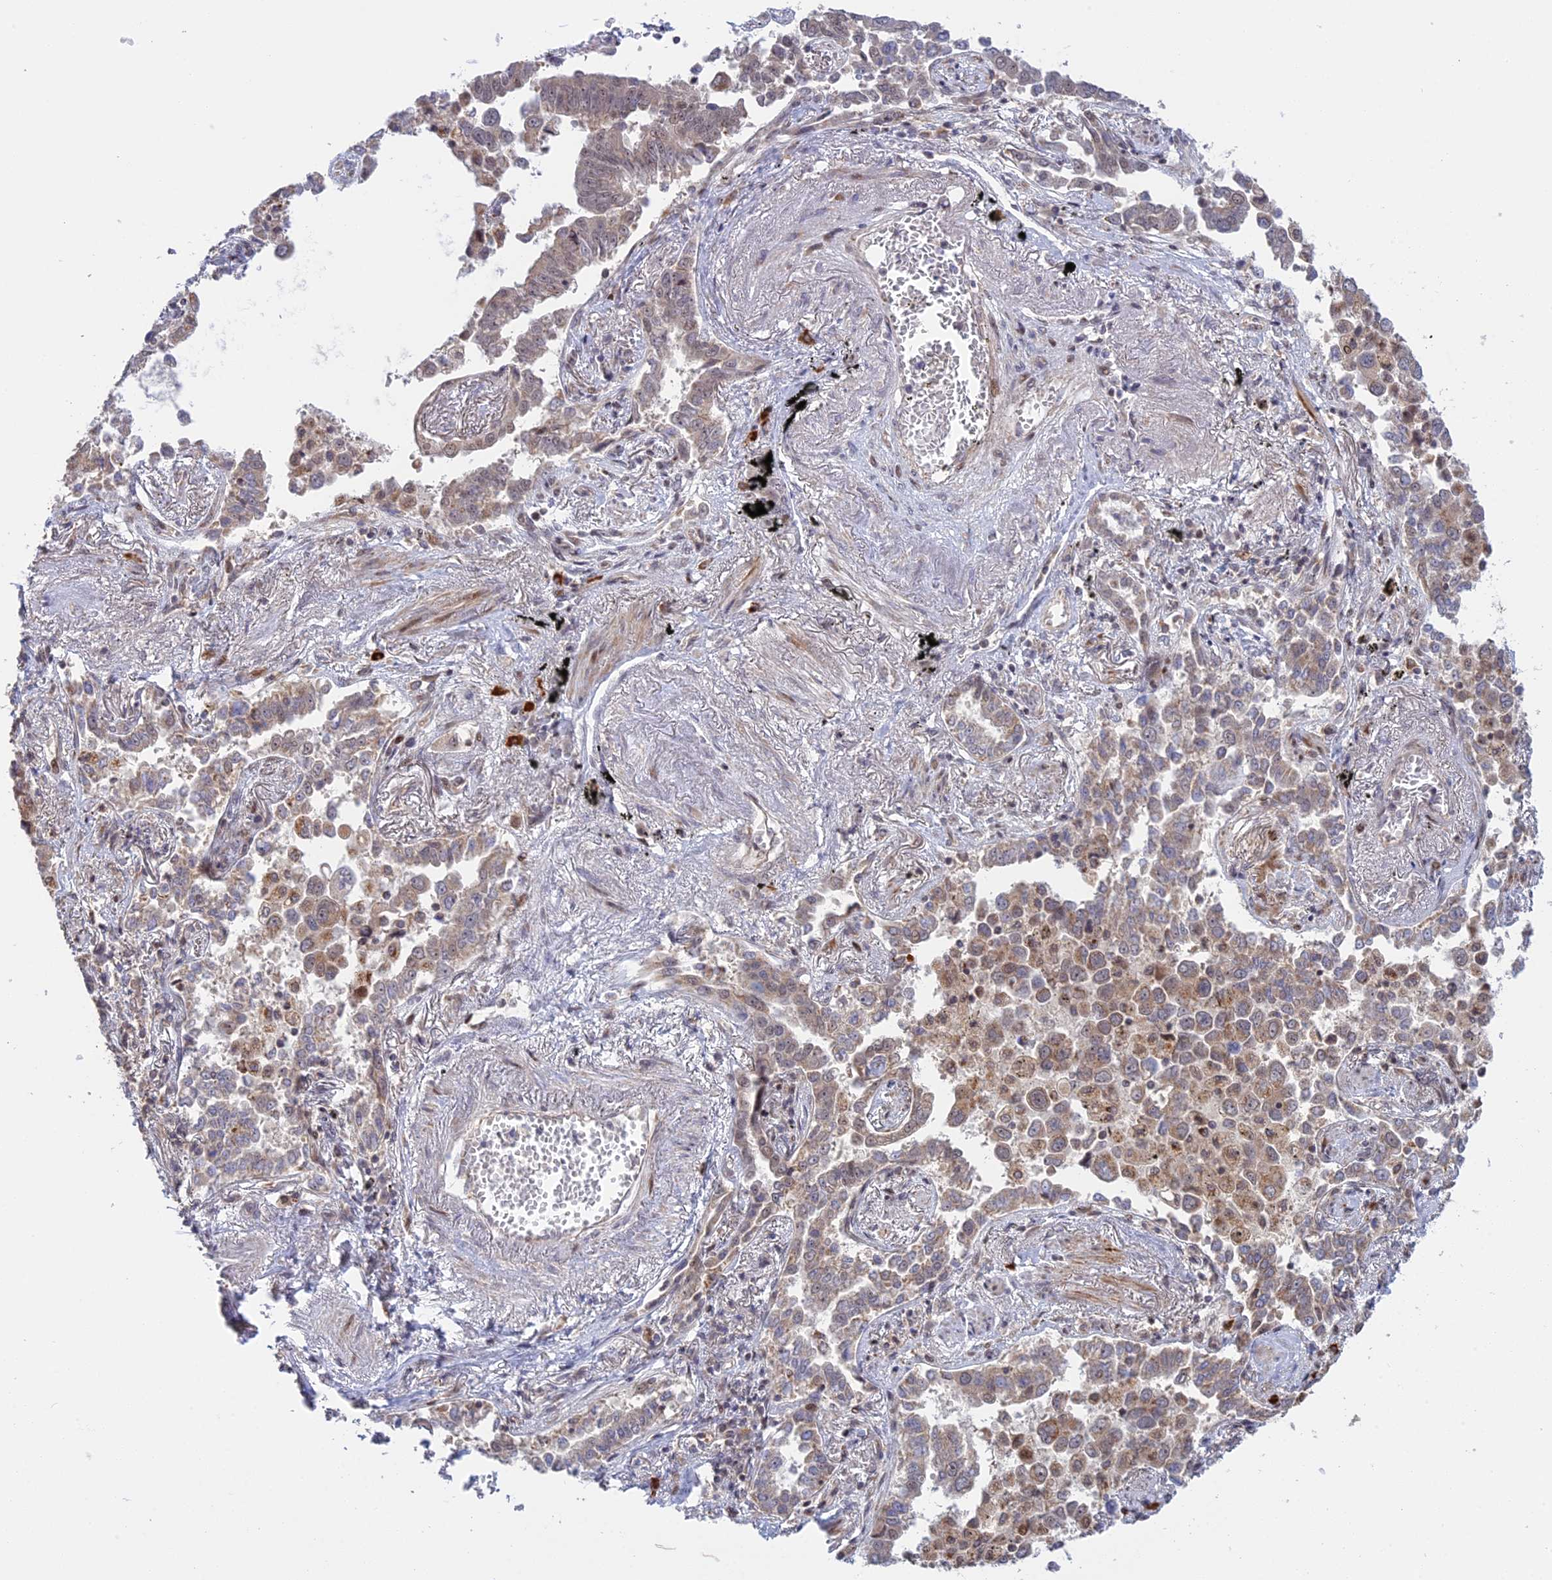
{"staining": {"intensity": "weak", "quantity": ">75%", "location": "cytoplasmic/membranous"}, "tissue": "lung cancer", "cell_type": "Tumor cells", "image_type": "cancer", "snomed": [{"axis": "morphology", "description": "Adenocarcinoma, NOS"}, {"axis": "topography", "description": "Lung"}], "caption": "Immunohistochemical staining of adenocarcinoma (lung) displays low levels of weak cytoplasmic/membranous protein expression in approximately >75% of tumor cells.", "gene": "GSKIP", "patient": {"sex": "male", "age": 67}}